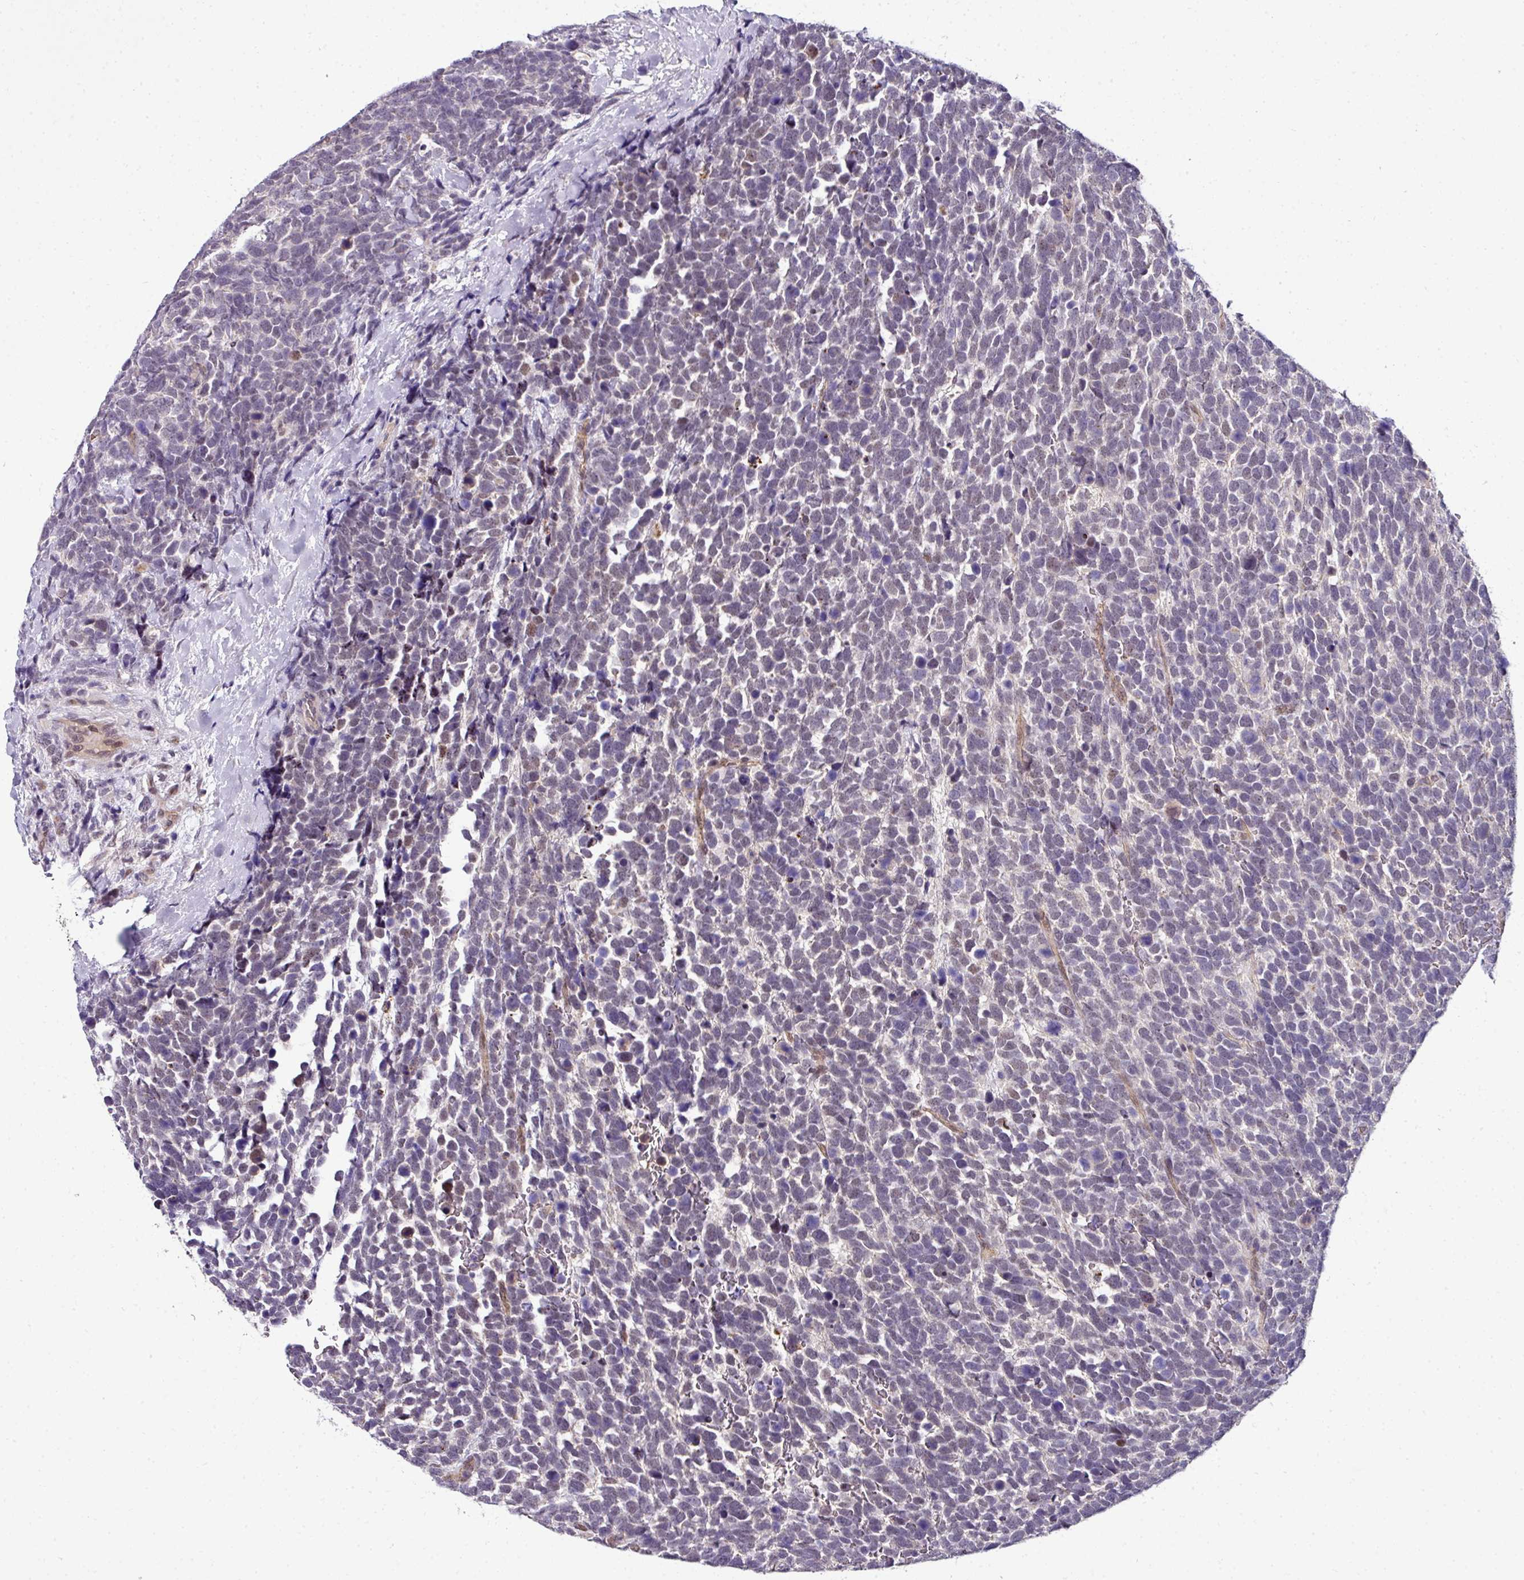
{"staining": {"intensity": "negative", "quantity": "none", "location": "none"}, "tissue": "urothelial cancer", "cell_type": "Tumor cells", "image_type": "cancer", "snomed": [{"axis": "morphology", "description": "Urothelial carcinoma, High grade"}, {"axis": "topography", "description": "Urinary bladder"}], "caption": "Urothelial cancer was stained to show a protein in brown. There is no significant expression in tumor cells.", "gene": "NAPSA", "patient": {"sex": "female", "age": 82}}